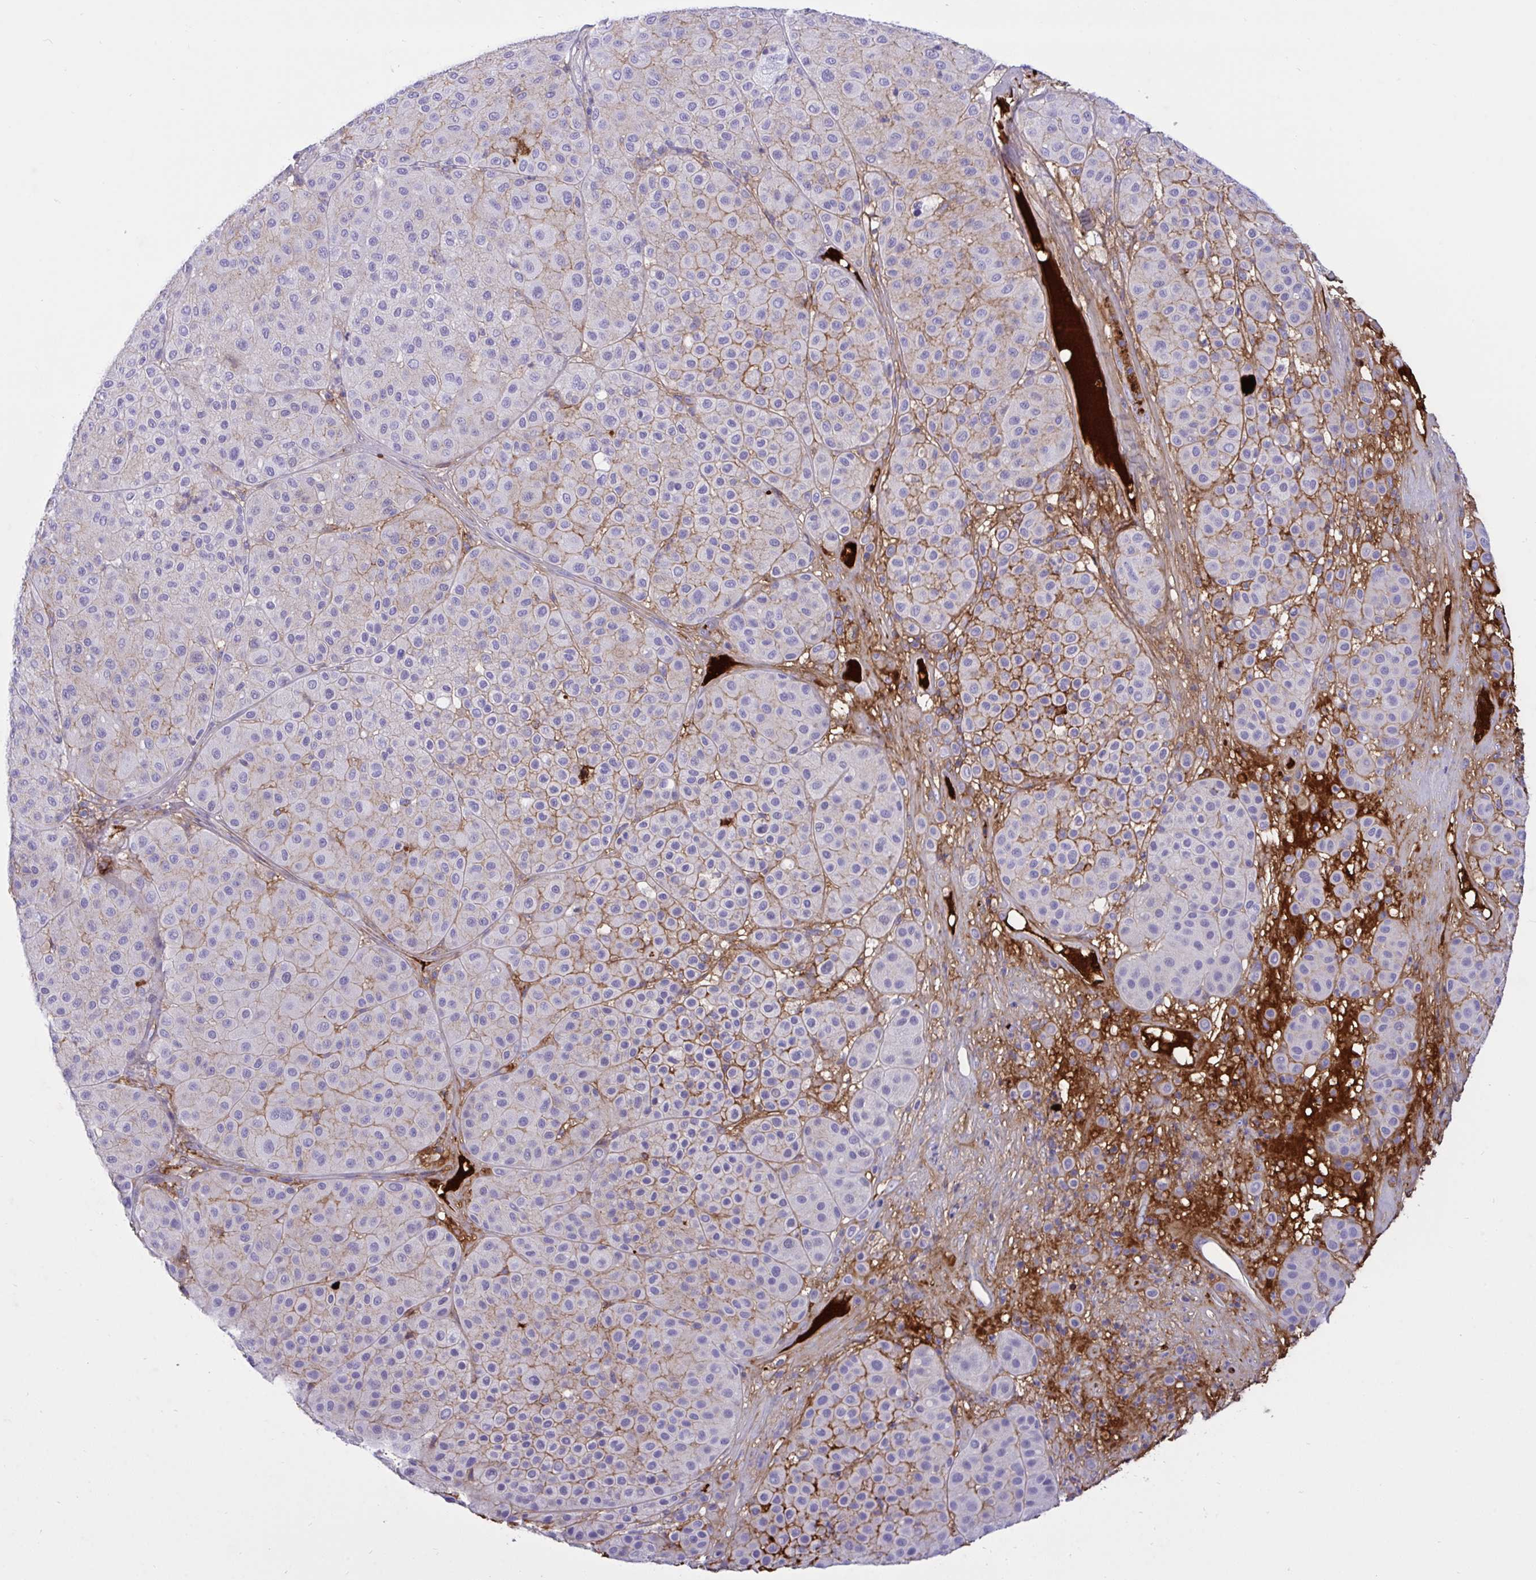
{"staining": {"intensity": "negative", "quantity": "none", "location": "none"}, "tissue": "melanoma", "cell_type": "Tumor cells", "image_type": "cancer", "snomed": [{"axis": "morphology", "description": "Malignant melanoma, Metastatic site"}, {"axis": "topography", "description": "Smooth muscle"}], "caption": "DAB immunohistochemical staining of malignant melanoma (metastatic site) shows no significant positivity in tumor cells. The staining was performed using DAB to visualize the protein expression in brown, while the nuclei were stained in blue with hematoxylin (Magnification: 20x).", "gene": "F2", "patient": {"sex": "male", "age": 41}}